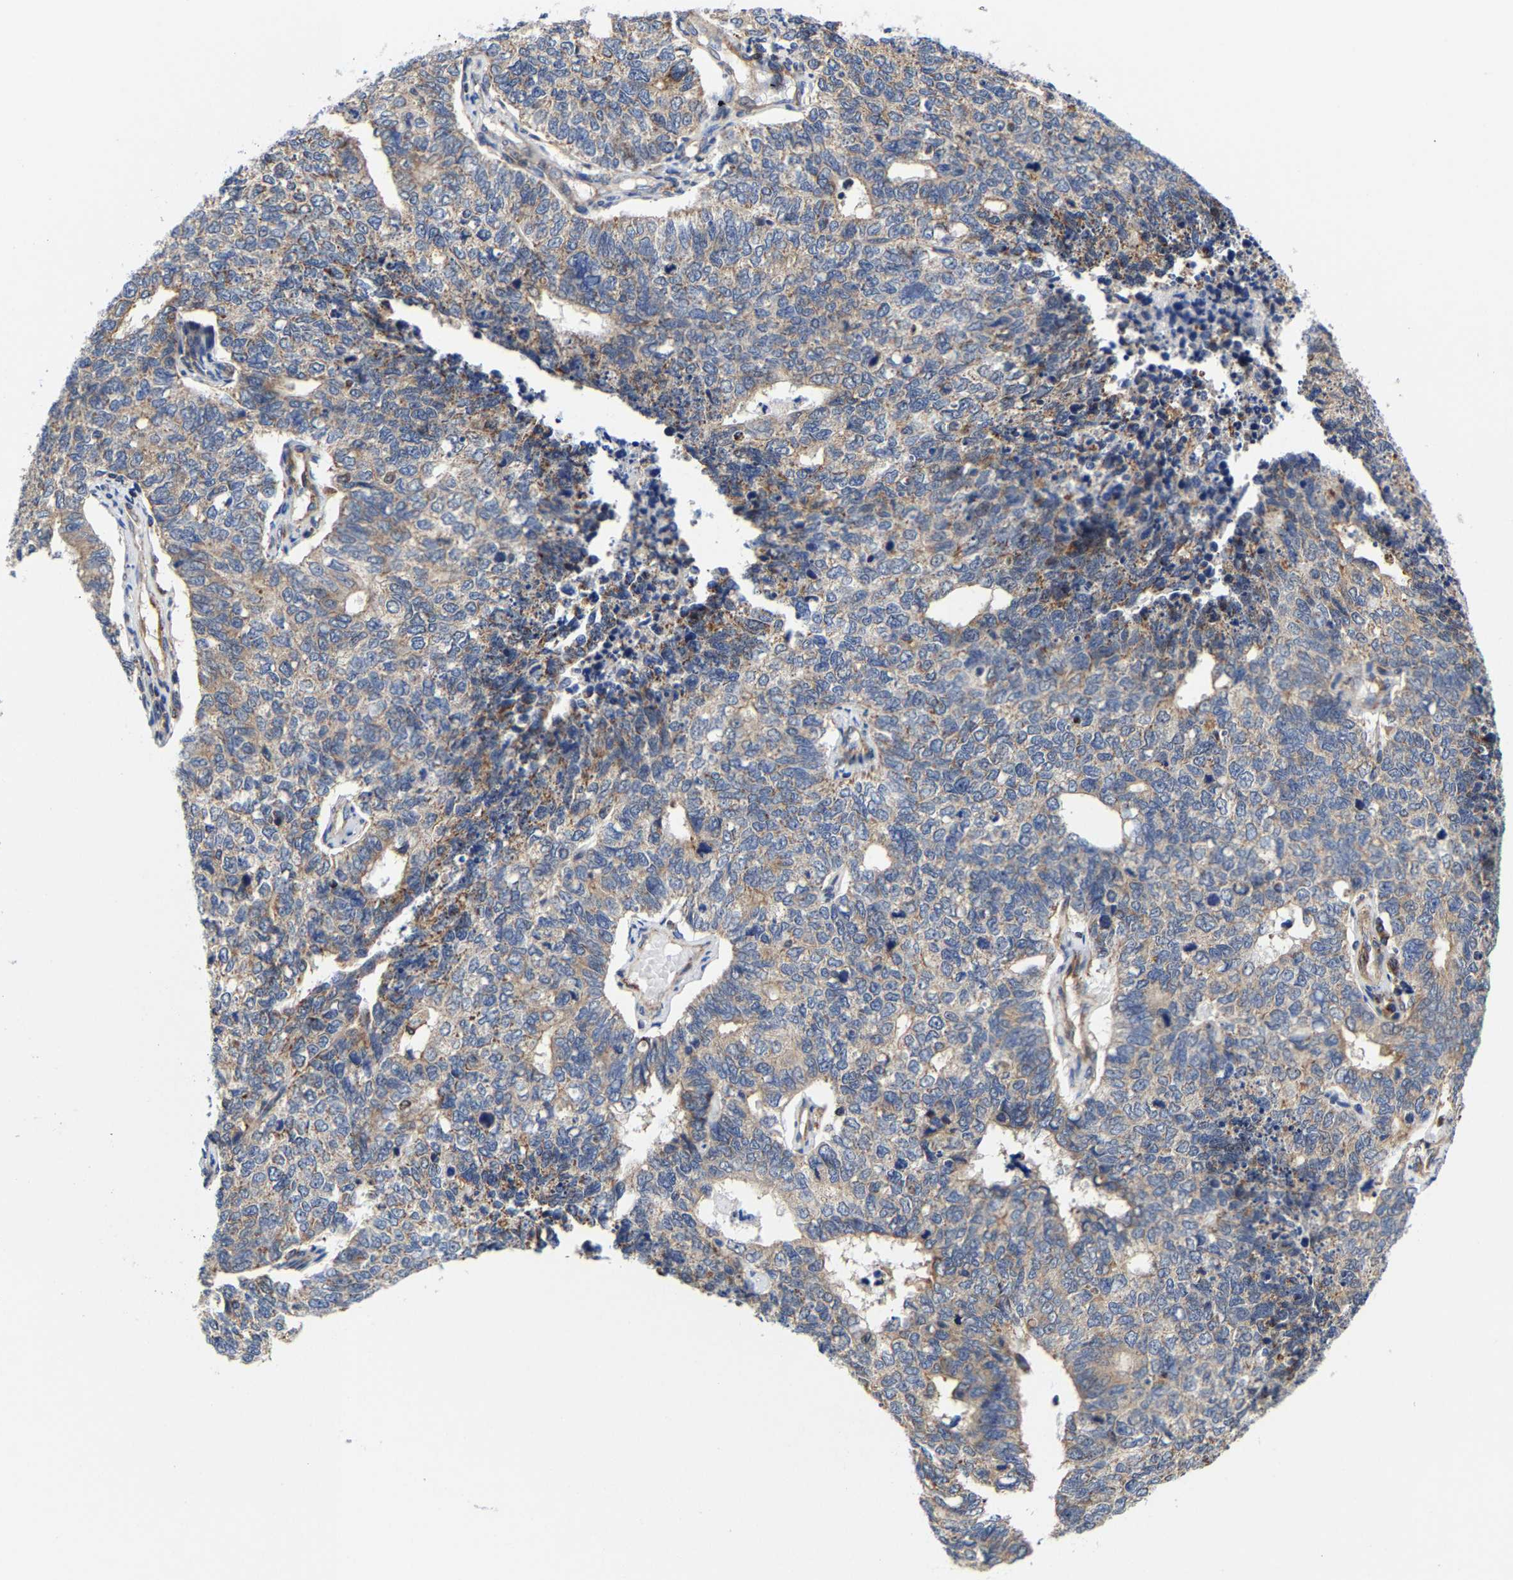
{"staining": {"intensity": "moderate", "quantity": ">75%", "location": "cytoplasmic/membranous"}, "tissue": "cervical cancer", "cell_type": "Tumor cells", "image_type": "cancer", "snomed": [{"axis": "morphology", "description": "Squamous cell carcinoma, NOS"}, {"axis": "topography", "description": "Cervix"}], "caption": "About >75% of tumor cells in cervical squamous cell carcinoma exhibit moderate cytoplasmic/membranous protein staining as visualized by brown immunohistochemical staining.", "gene": "PFKFB3", "patient": {"sex": "female", "age": 63}}